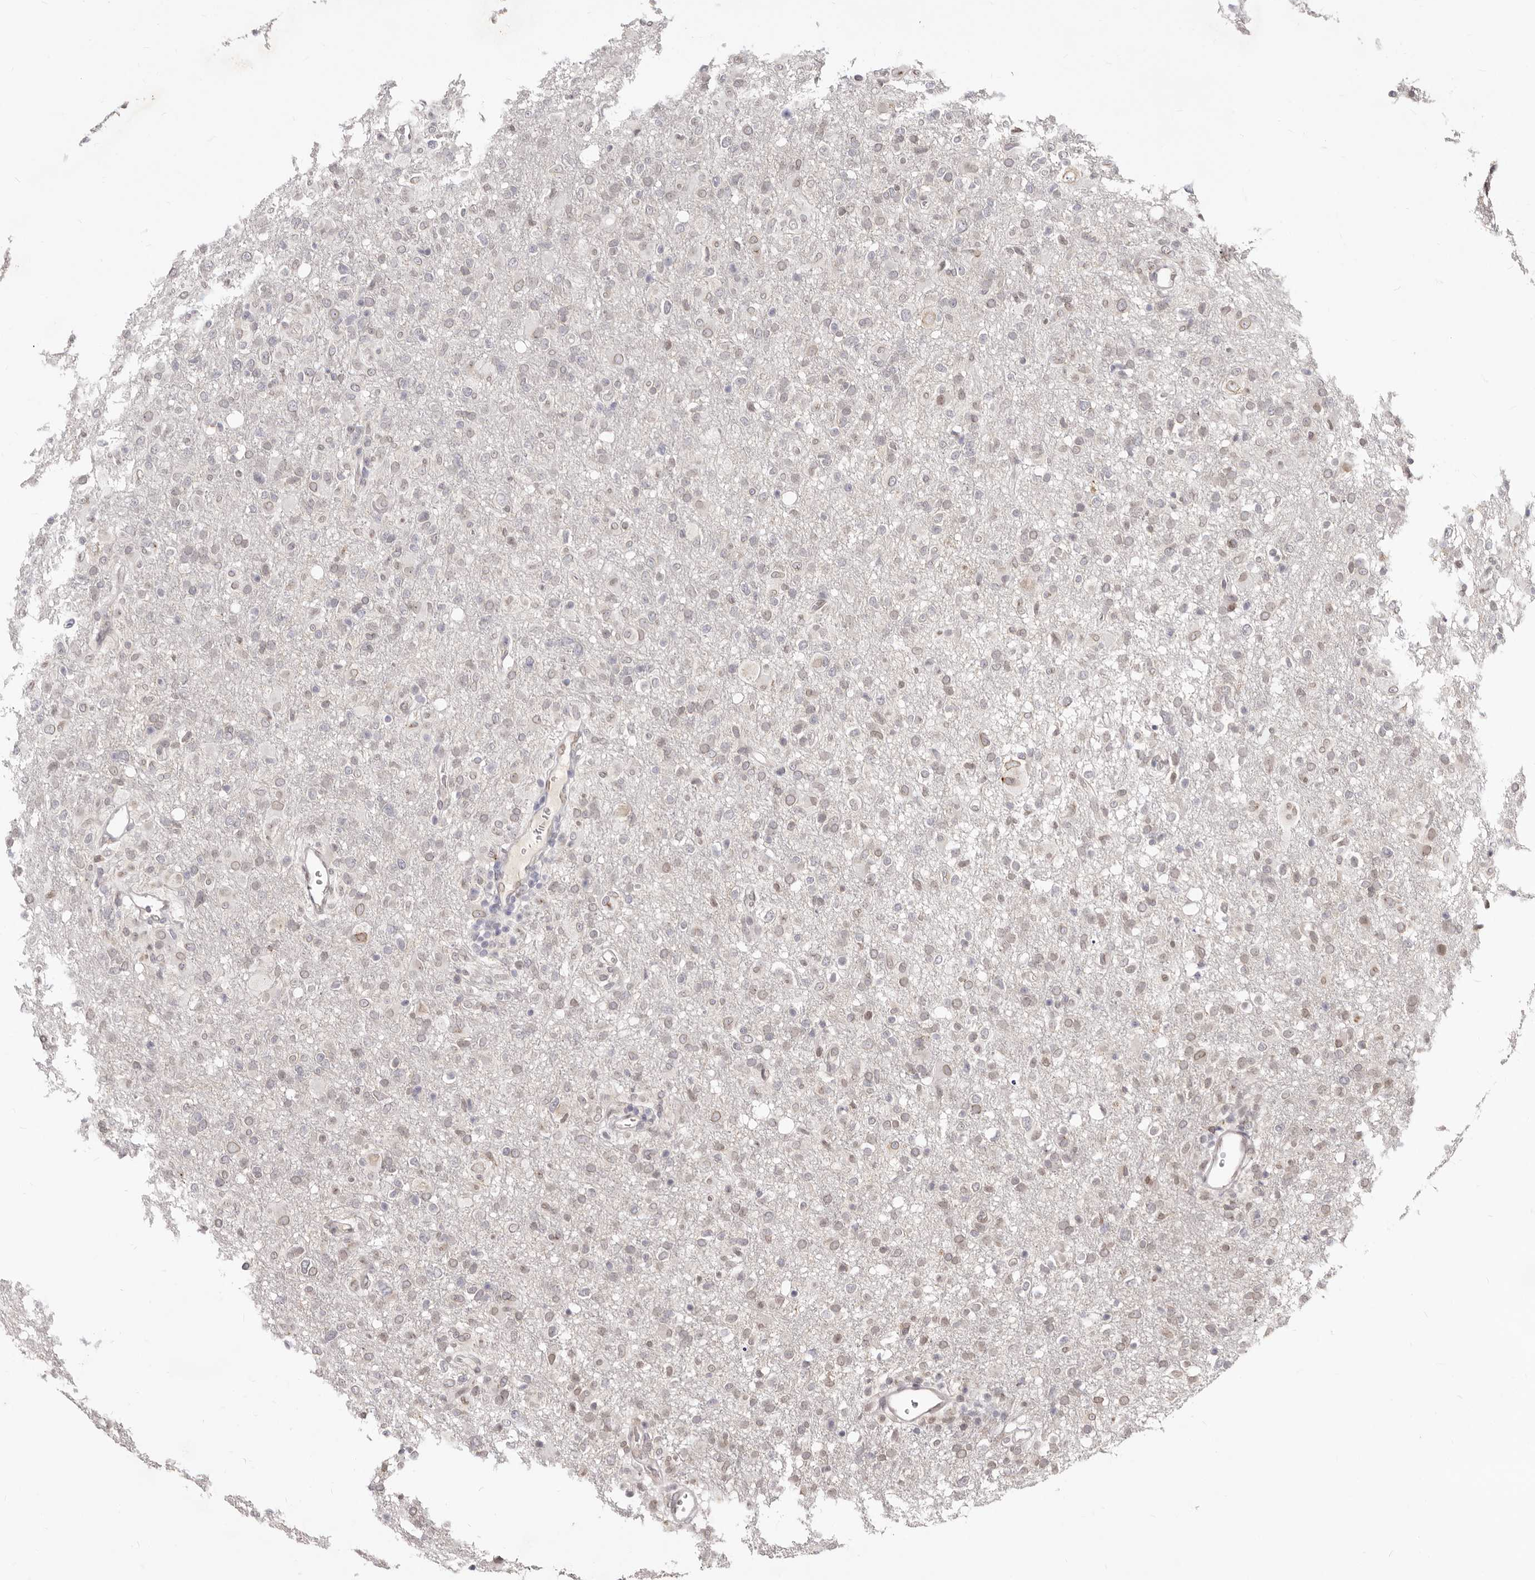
{"staining": {"intensity": "moderate", "quantity": "<25%", "location": "nuclear"}, "tissue": "glioma", "cell_type": "Tumor cells", "image_type": "cancer", "snomed": [{"axis": "morphology", "description": "Glioma, malignant, High grade"}, {"axis": "topography", "description": "Brain"}], "caption": "Moderate nuclear protein staining is identified in about <25% of tumor cells in malignant glioma (high-grade).", "gene": "LCORL", "patient": {"sex": "female", "age": 57}}